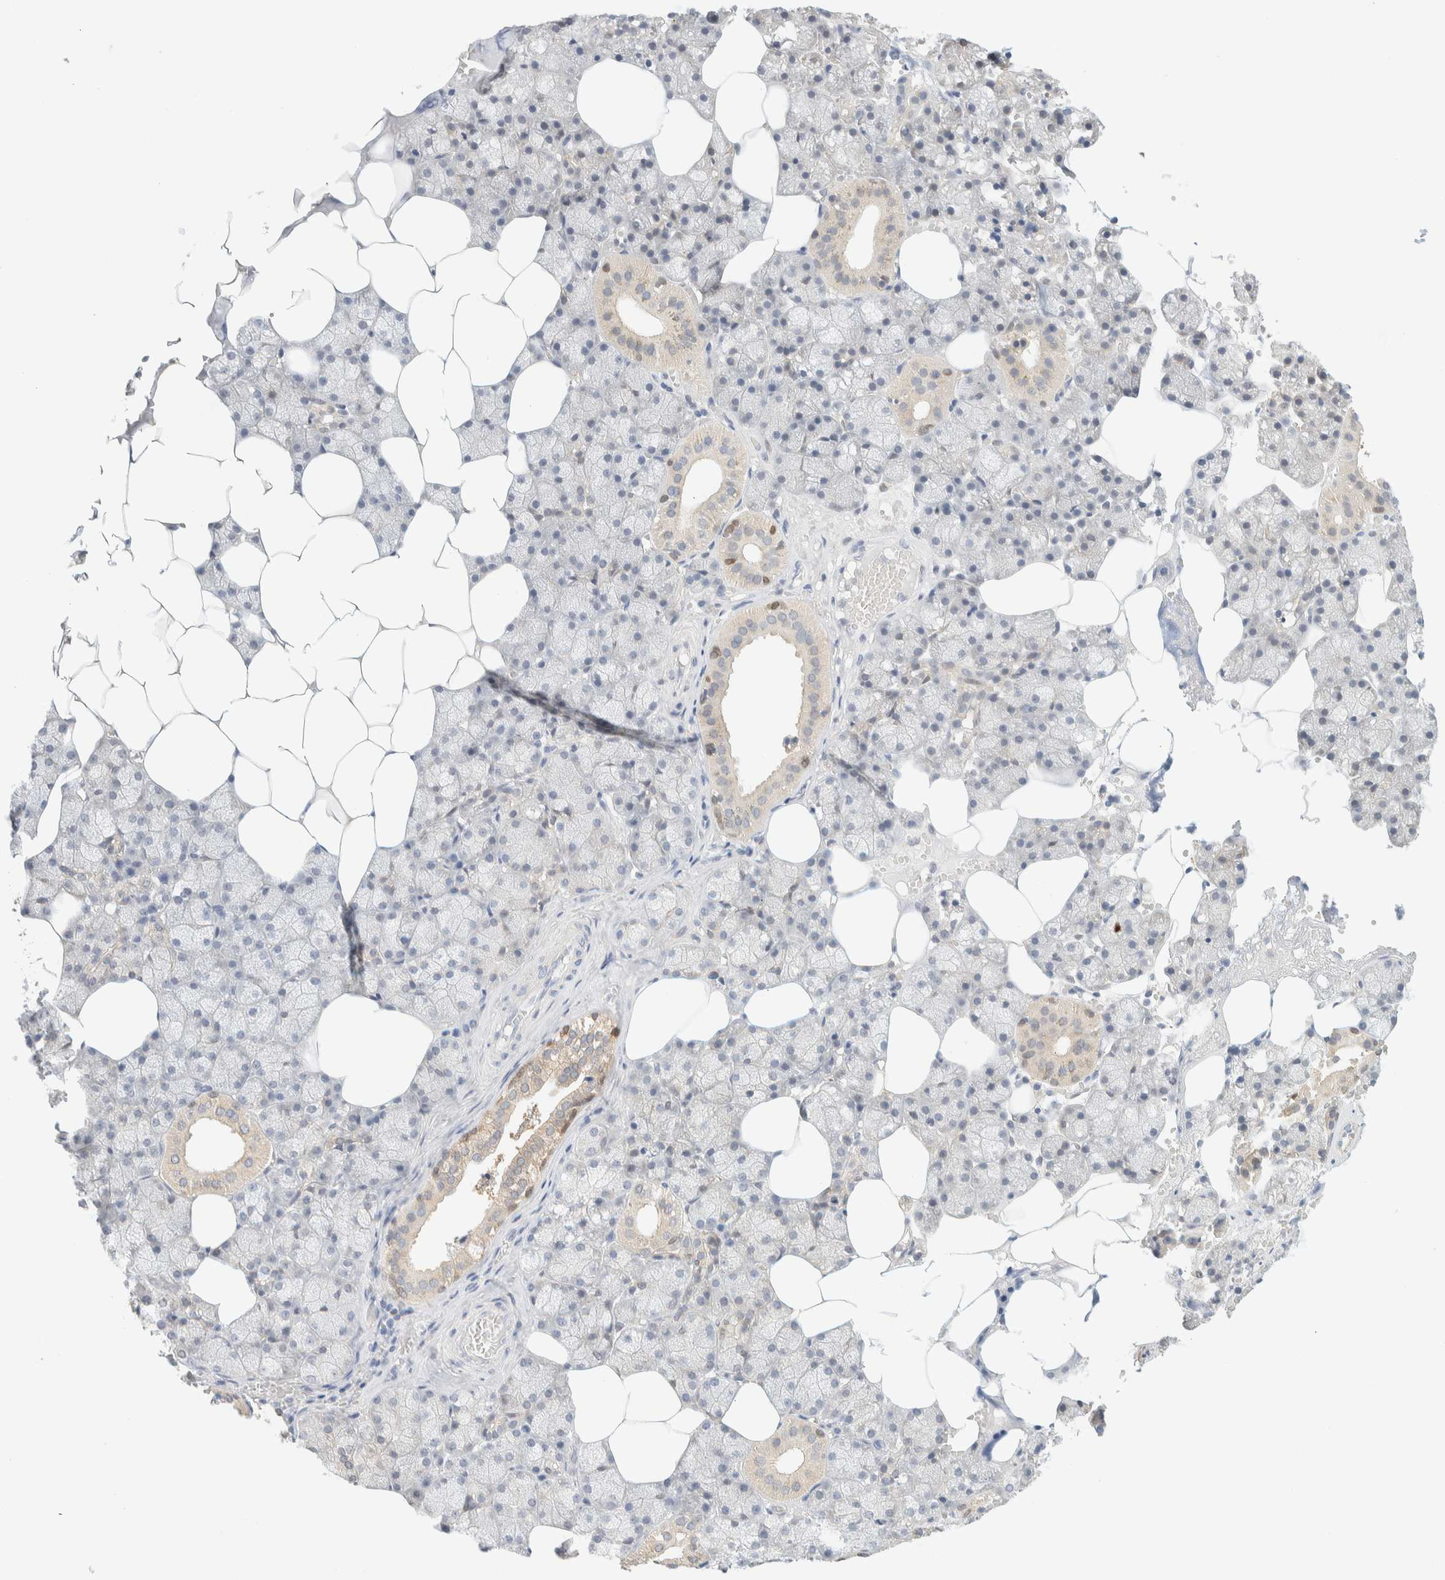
{"staining": {"intensity": "weak", "quantity": "25%-75%", "location": "cytoplasmic/membranous"}, "tissue": "salivary gland", "cell_type": "Glandular cells", "image_type": "normal", "snomed": [{"axis": "morphology", "description": "Normal tissue, NOS"}, {"axis": "topography", "description": "Salivary gland"}], "caption": "DAB immunohistochemical staining of normal human salivary gland reveals weak cytoplasmic/membranous protein expression in about 25%-75% of glandular cells. Immunohistochemistry stains the protein of interest in brown and the nuclei are stained blue.", "gene": "NT5C", "patient": {"sex": "male", "age": 62}}